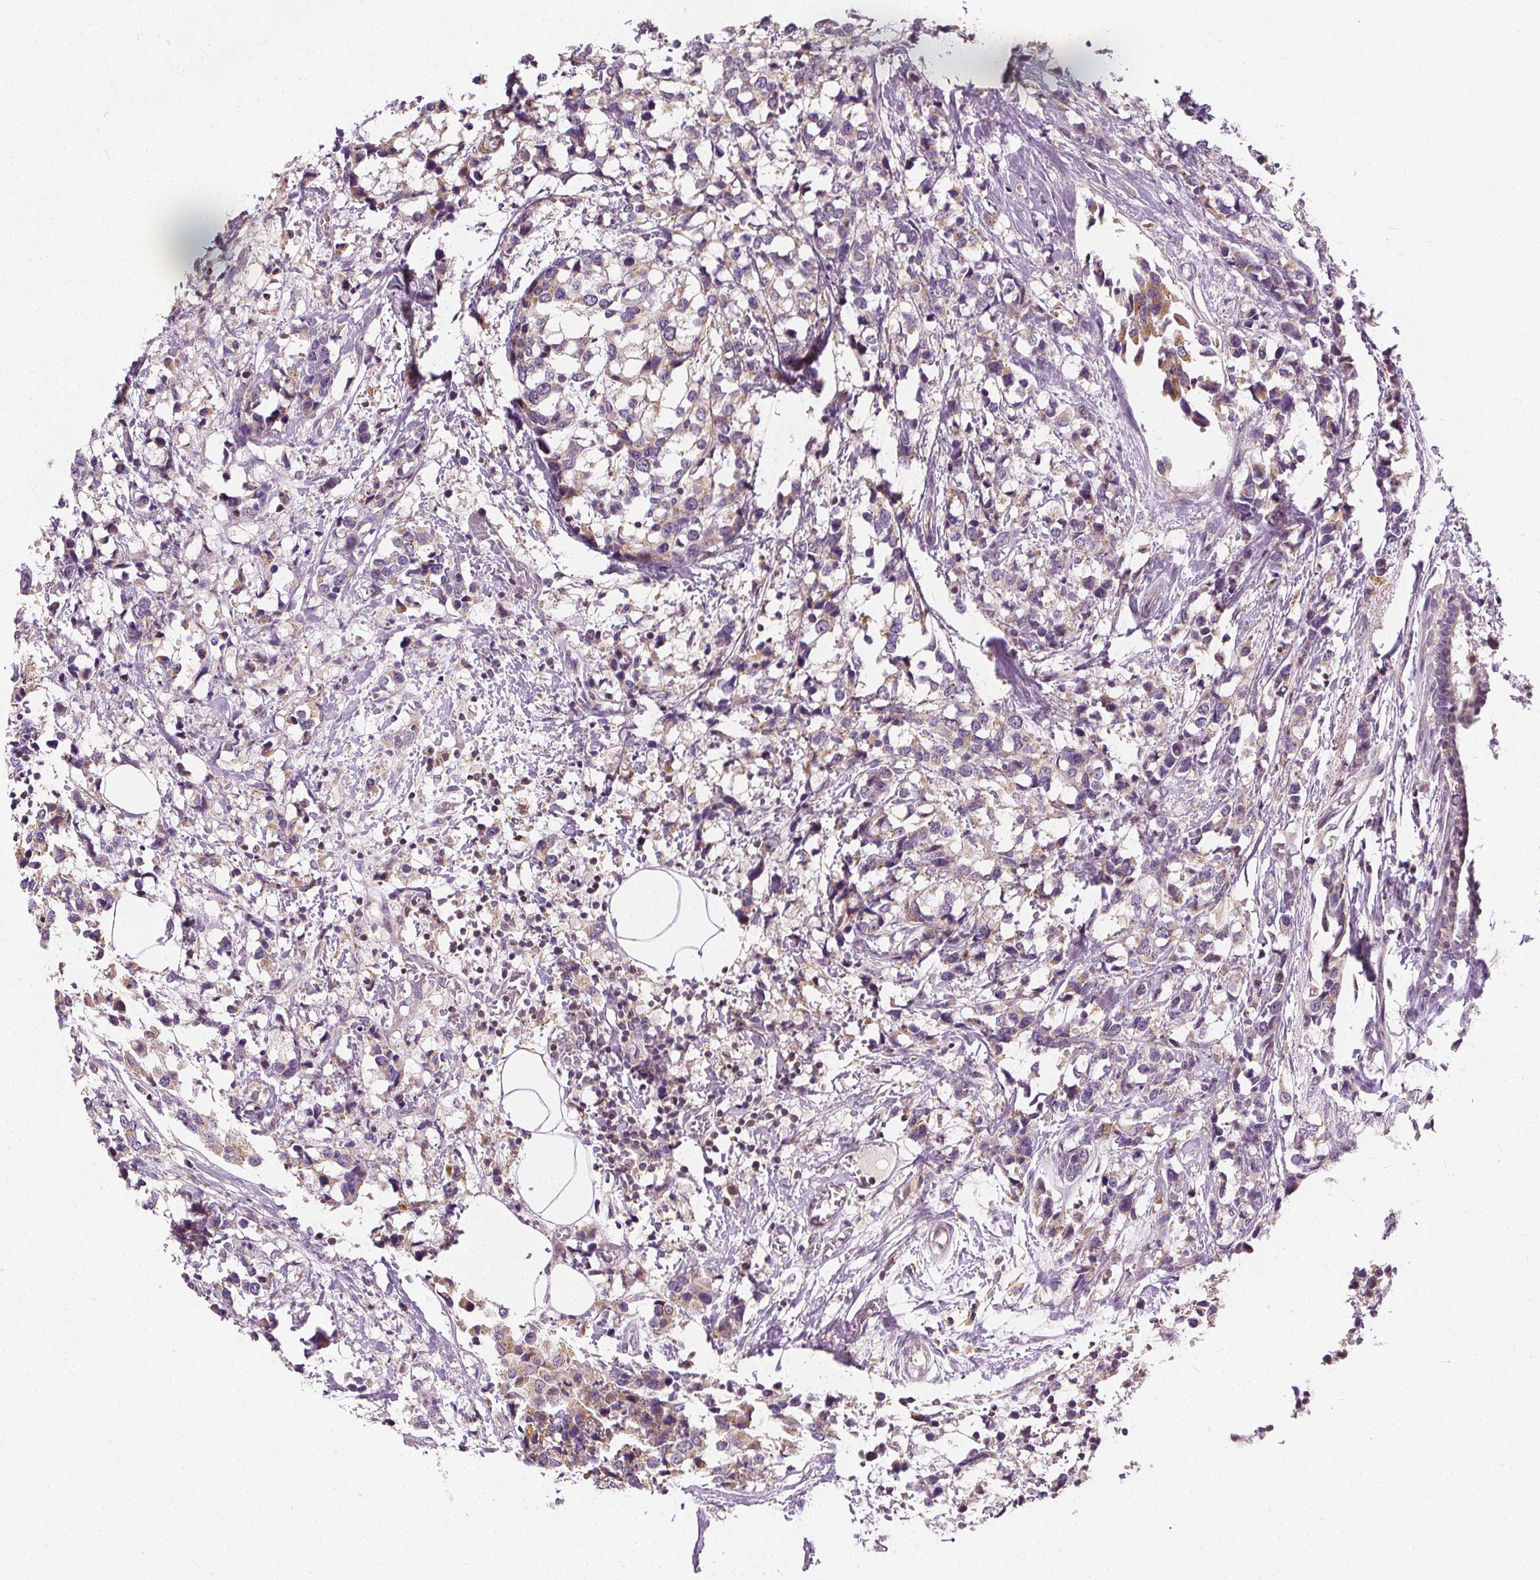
{"staining": {"intensity": "weak", "quantity": "<25%", "location": "cytoplasmic/membranous"}, "tissue": "breast cancer", "cell_type": "Tumor cells", "image_type": "cancer", "snomed": [{"axis": "morphology", "description": "Lobular carcinoma"}, {"axis": "topography", "description": "Breast"}], "caption": "Immunohistochemical staining of lobular carcinoma (breast) reveals no significant staining in tumor cells. (Stains: DAB immunohistochemistry with hematoxylin counter stain, Microscopy: brightfield microscopy at high magnification).", "gene": "RAB20", "patient": {"sex": "female", "age": 59}}